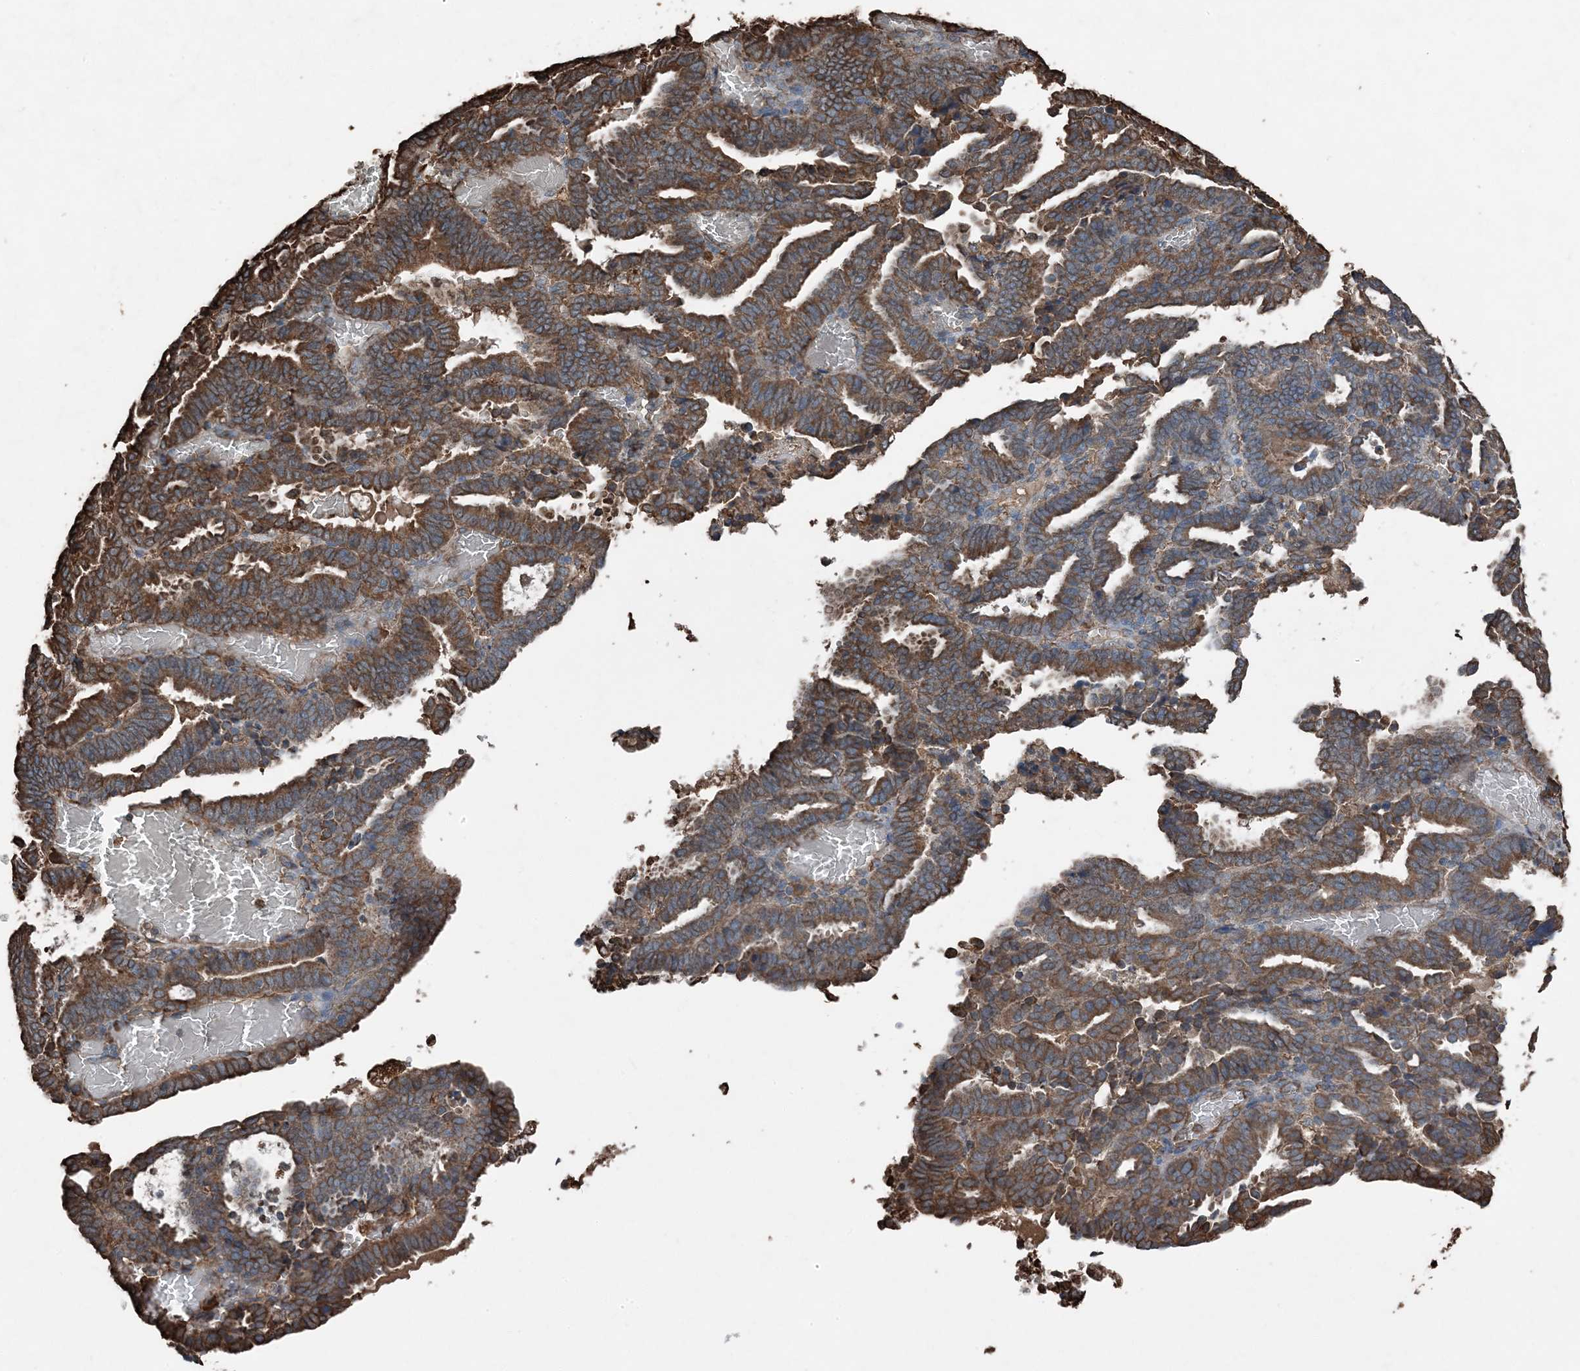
{"staining": {"intensity": "strong", "quantity": ">75%", "location": "cytoplasmic/membranous"}, "tissue": "endometrial cancer", "cell_type": "Tumor cells", "image_type": "cancer", "snomed": [{"axis": "morphology", "description": "Adenocarcinoma, NOS"}, {"axis": "topography", "description": "Uterus"}], "caption": "A histopathology image of human endometrial adenocarcinoma stained for a protein demonstrates strong cytoplasmic/membranous brown staining in tumor cells. (Brightfield microscopy of DAB IHC at high magnification).", "gene": "PDIA6", "patient": {"sex": "female", "age": 83}}